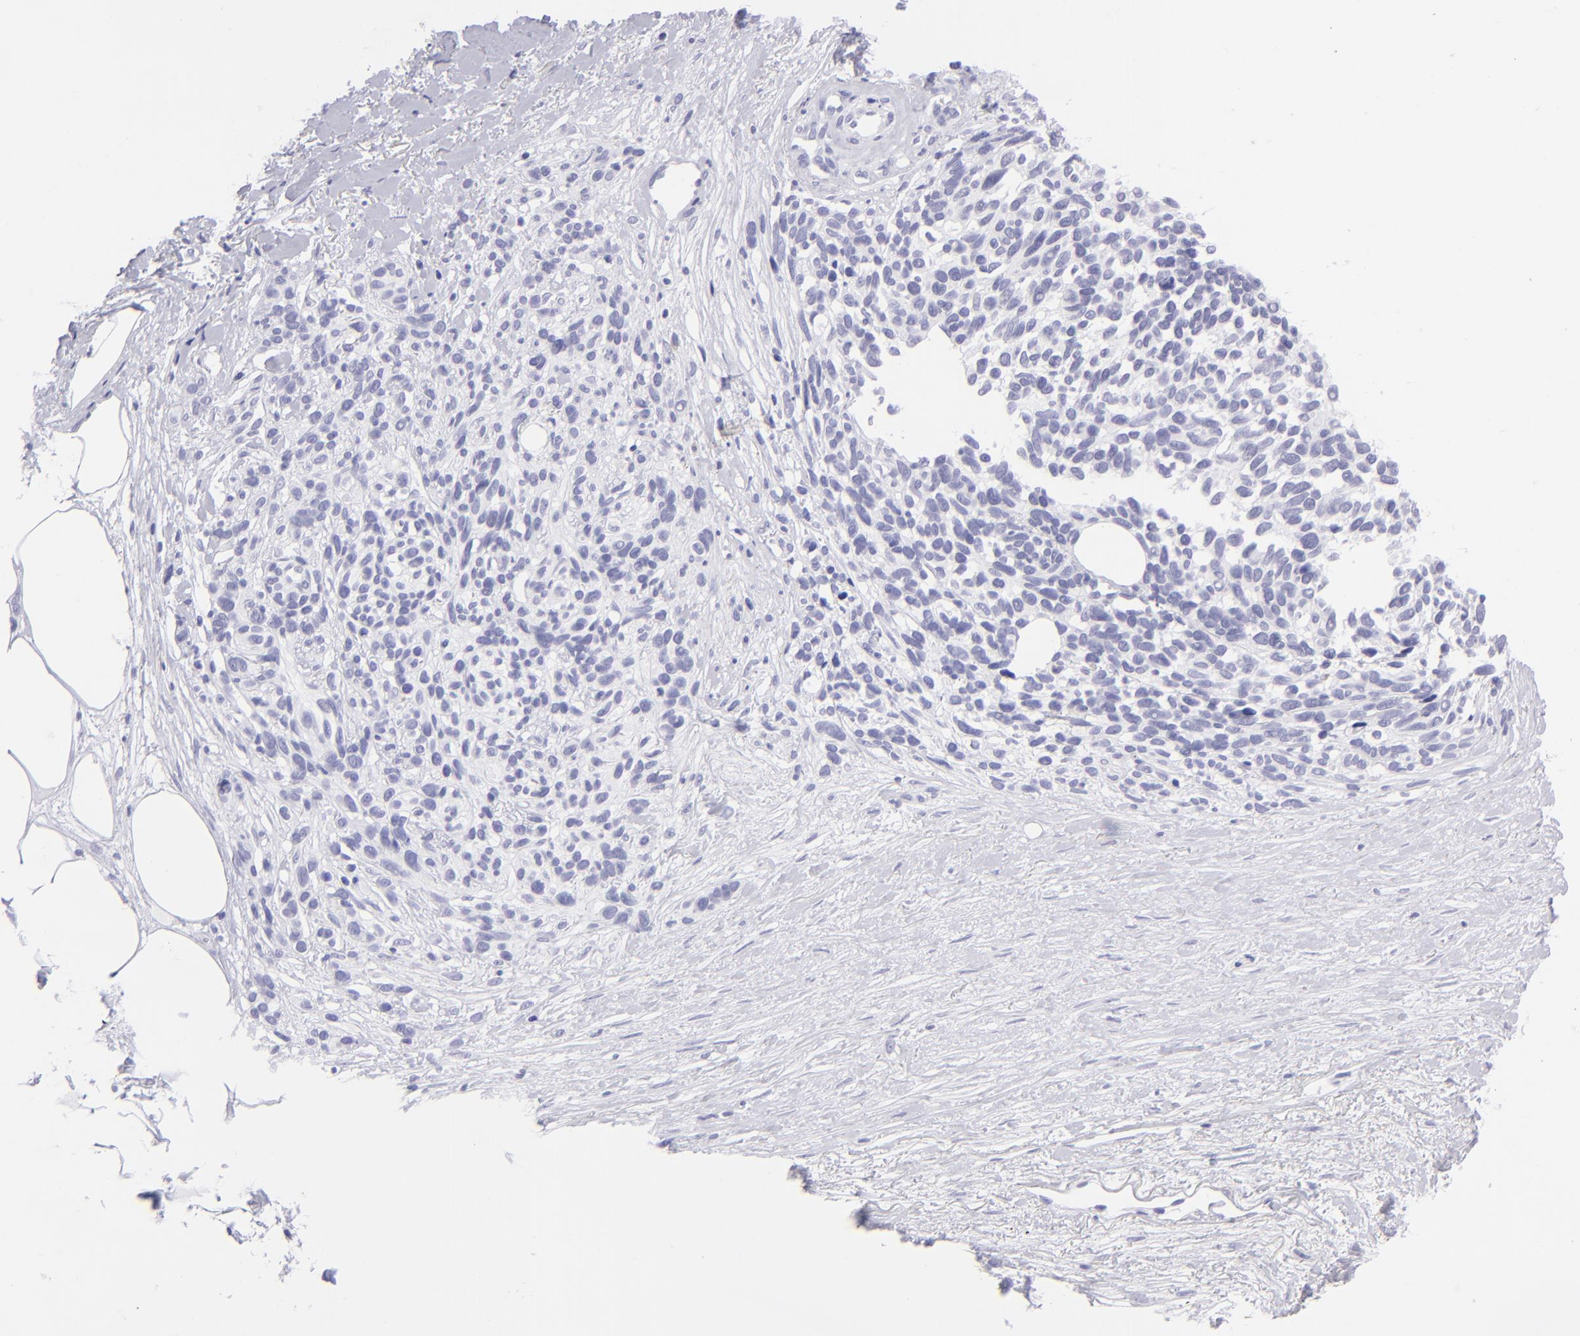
{"staining": {"intensity": "negative", "quantity": "none", "location": "none"}, "tissue": "melanoma", "cell_type": "Tumor cells", "image_type": "cancer", "snomed": [{"axis": "morphology", "description": "Malignant melanoma, NOS"}, {"axis": "topography", "description": "Skin"}], "caption": "This is an immunohistochemistry (IHC) image of melanoma. There is no positivity in tumor cells.", "gene": "SLC1A3", "patient": {"sex": "female", "age": 85}}